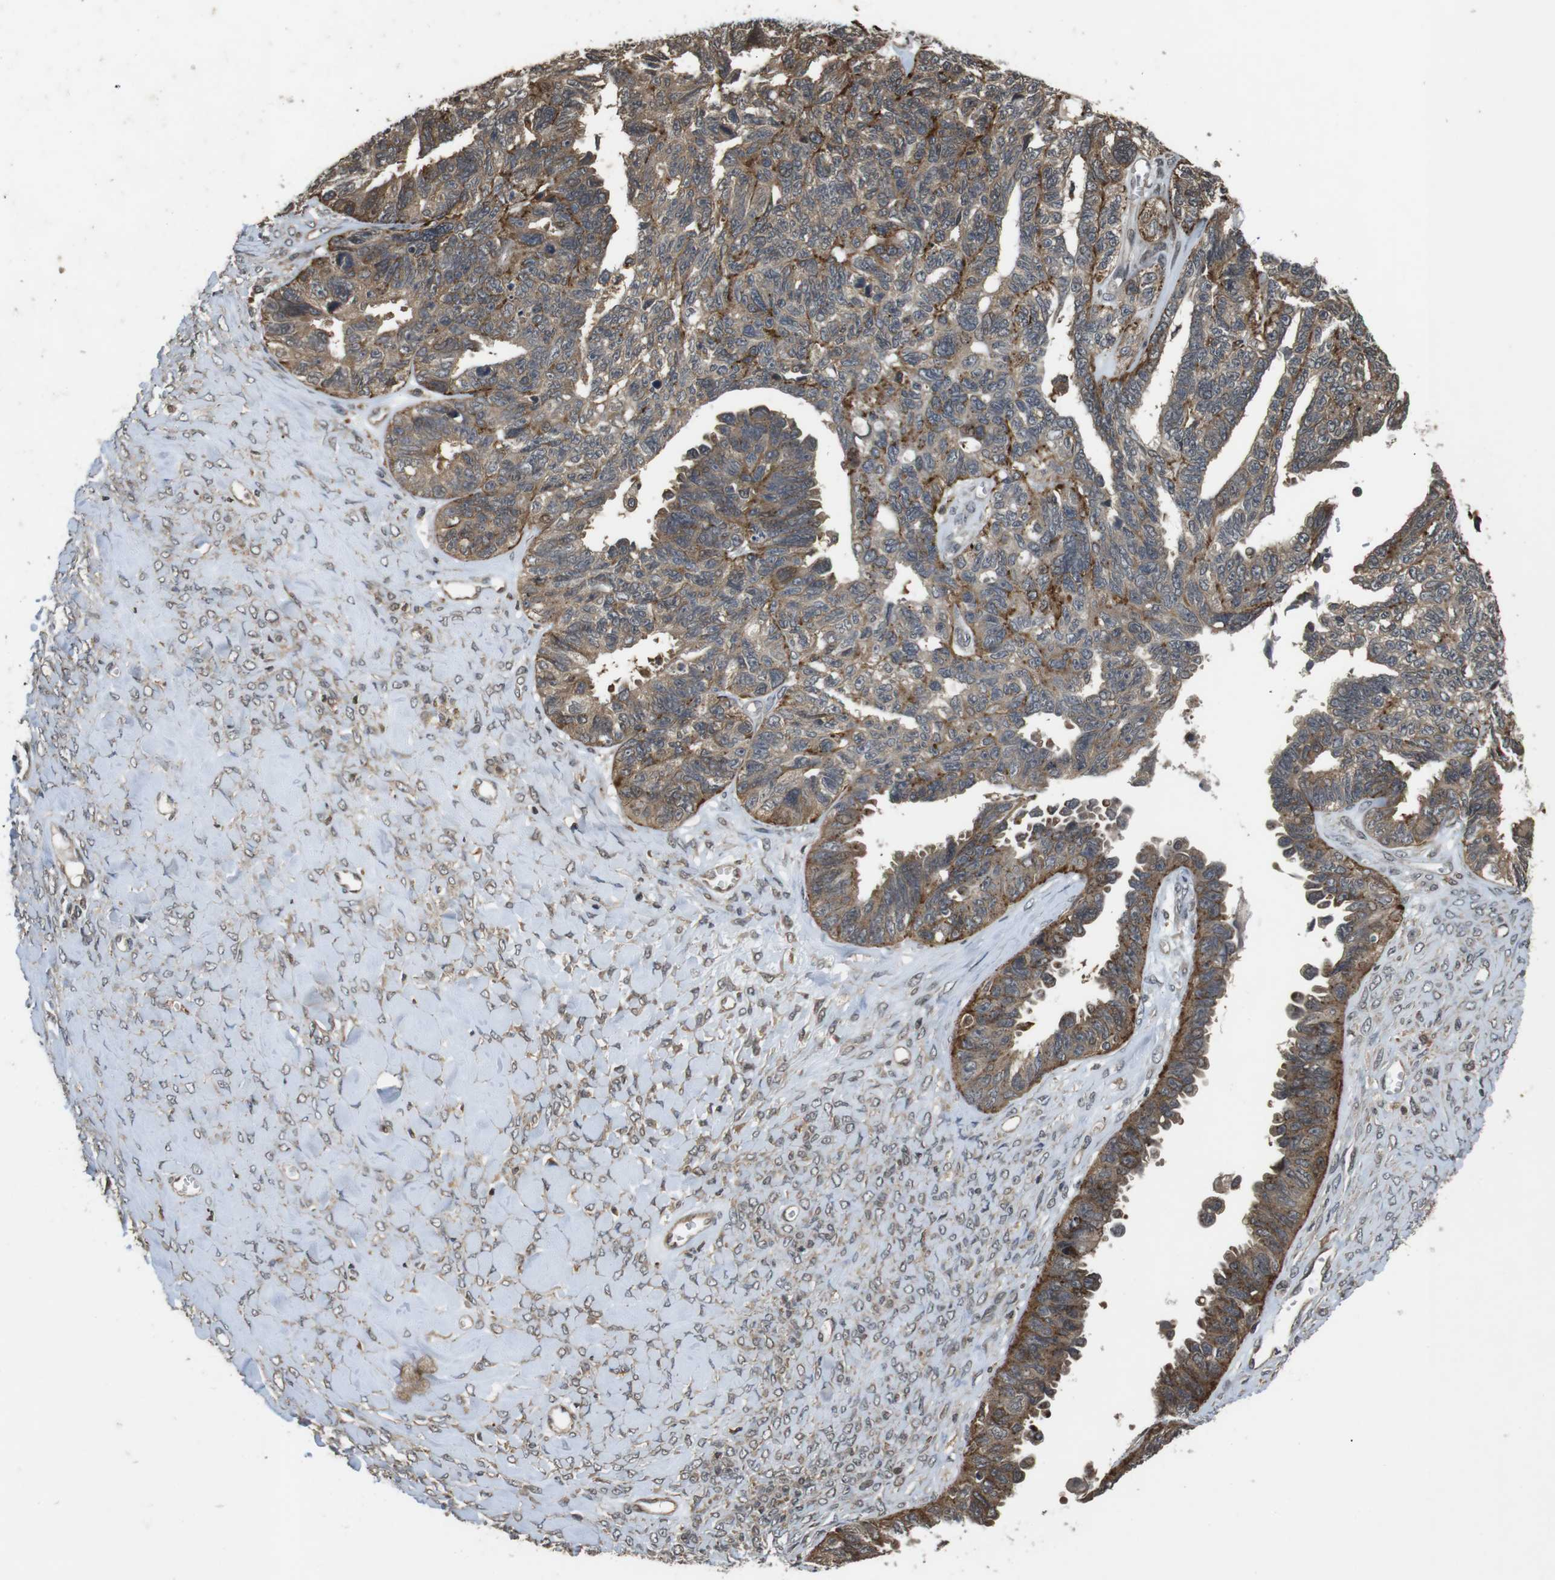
{"staining": {"intensity": "moderate", "quantity": "25%-75%", "location": "cytoplasmic/membranous"}, "tissue": "ovarian cancer", "cell_type": "Tumor cells", "image_type": "cancer", "snomed": [{"axis": "morphology", "description": "Cystadenocarcinoma, serous, NOS"}, {"axis": "topography", "description": "Ovary"}], "caption": "Serous cystadenocarcinoma (ovarian) tissue demonstrates moderate cytoplasmic/membranous staining in approximately 25%-75% of tumor cells, visualized by immunohistochemistry. The protein is shown in brown color, while the nuclei are stained blue.", "gene": "FZD10", "patient": {"sex": "female", "age": 79}}